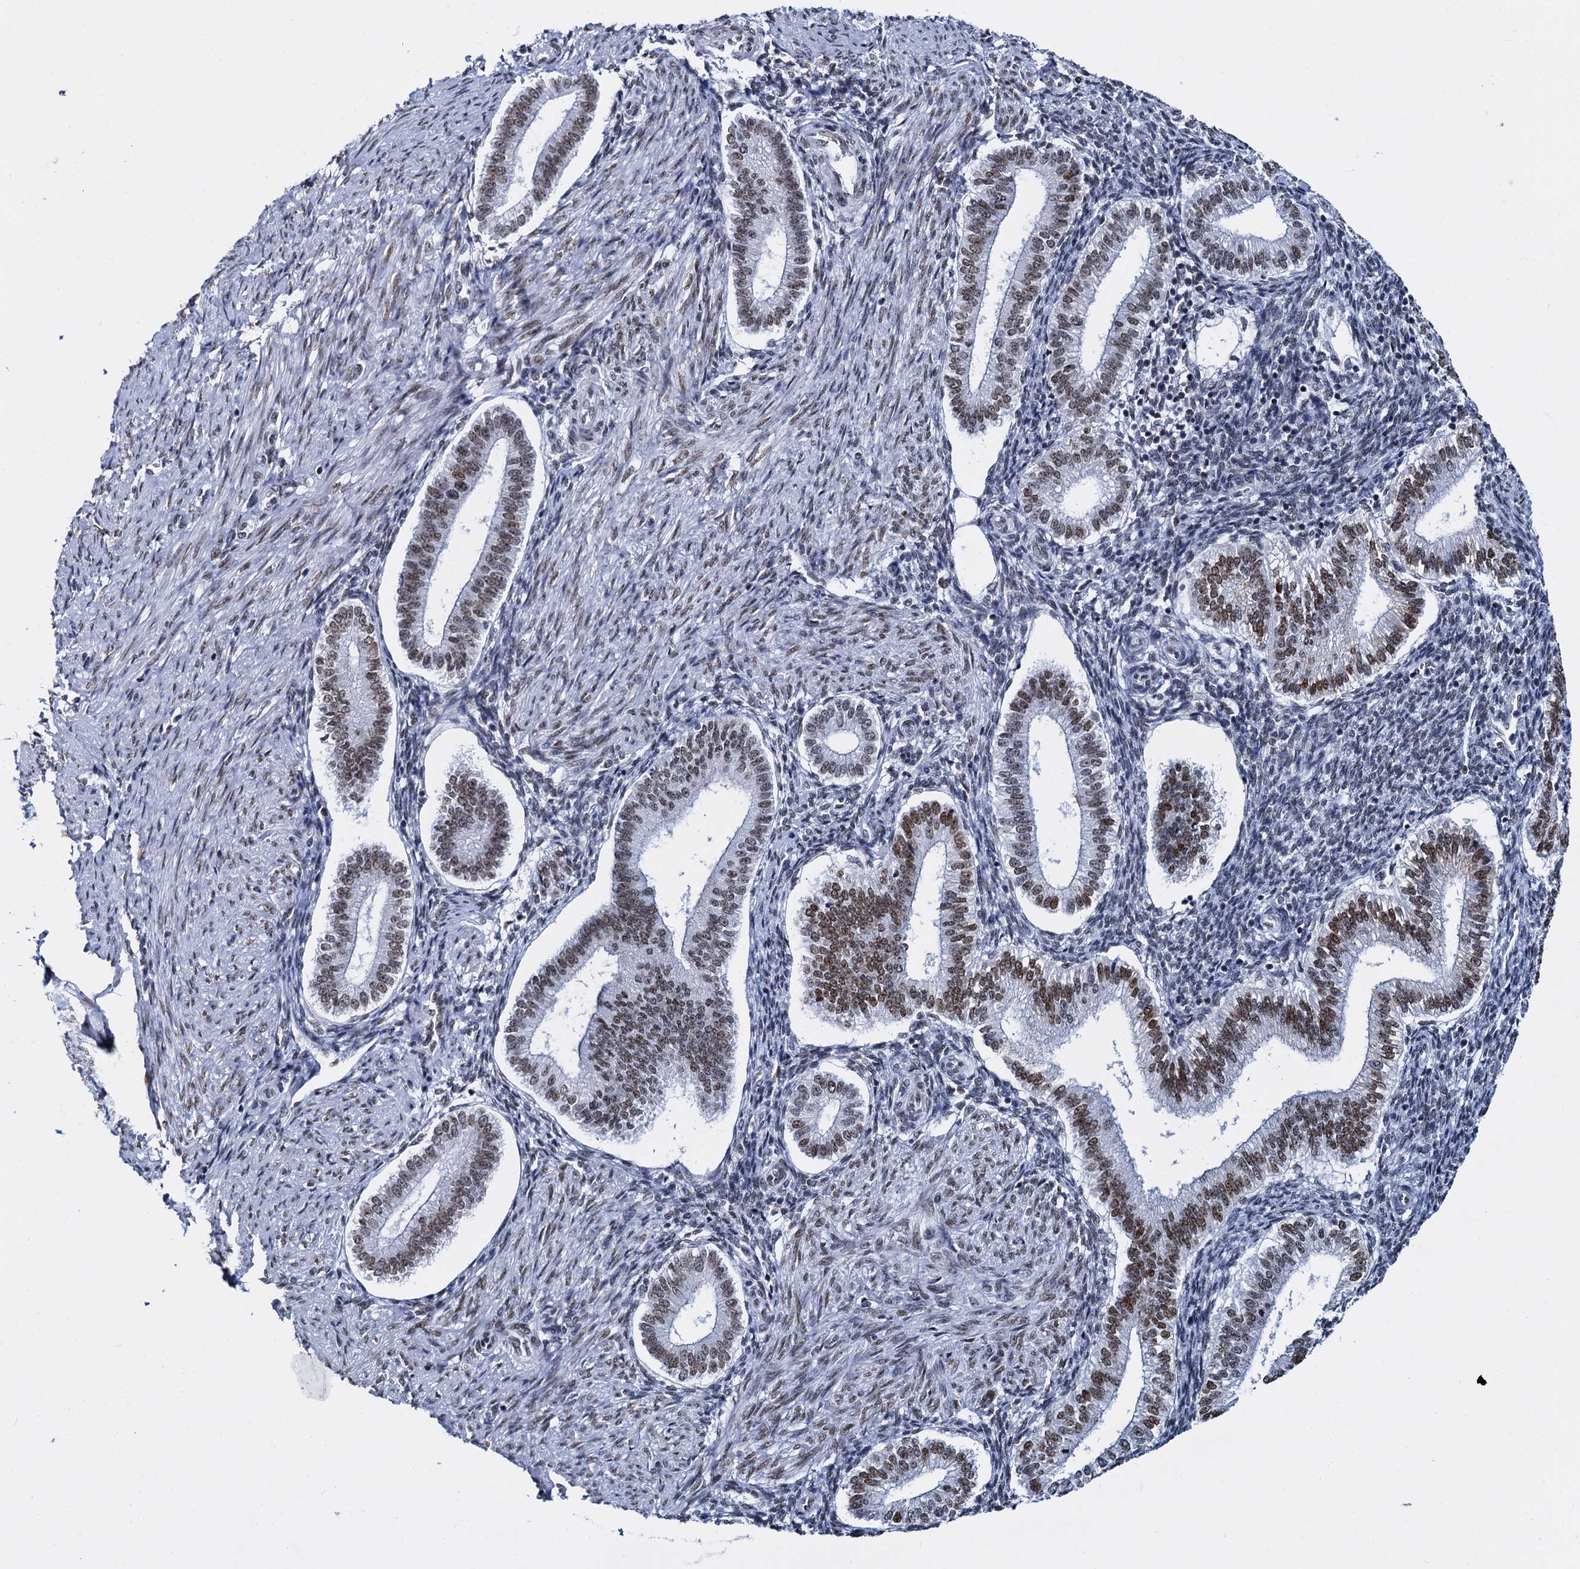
{"staining": {"intensity": "negative", "quantity": "none", "location": "none"}, "tissue": "endometrium", "cell_type": "Cells in endometrial stroma", "image_type": "normal", "snomed": [{"axis": "morphology", "description": "Normal tissue, NOS"}, {"axis": "topography", "description": "Endometrium"}], "caption": "There is no significant staining in cells in endometrial stroma of endometrium.", "gene": "CMAS", "patient": {"sex": "female", "age": 24}}